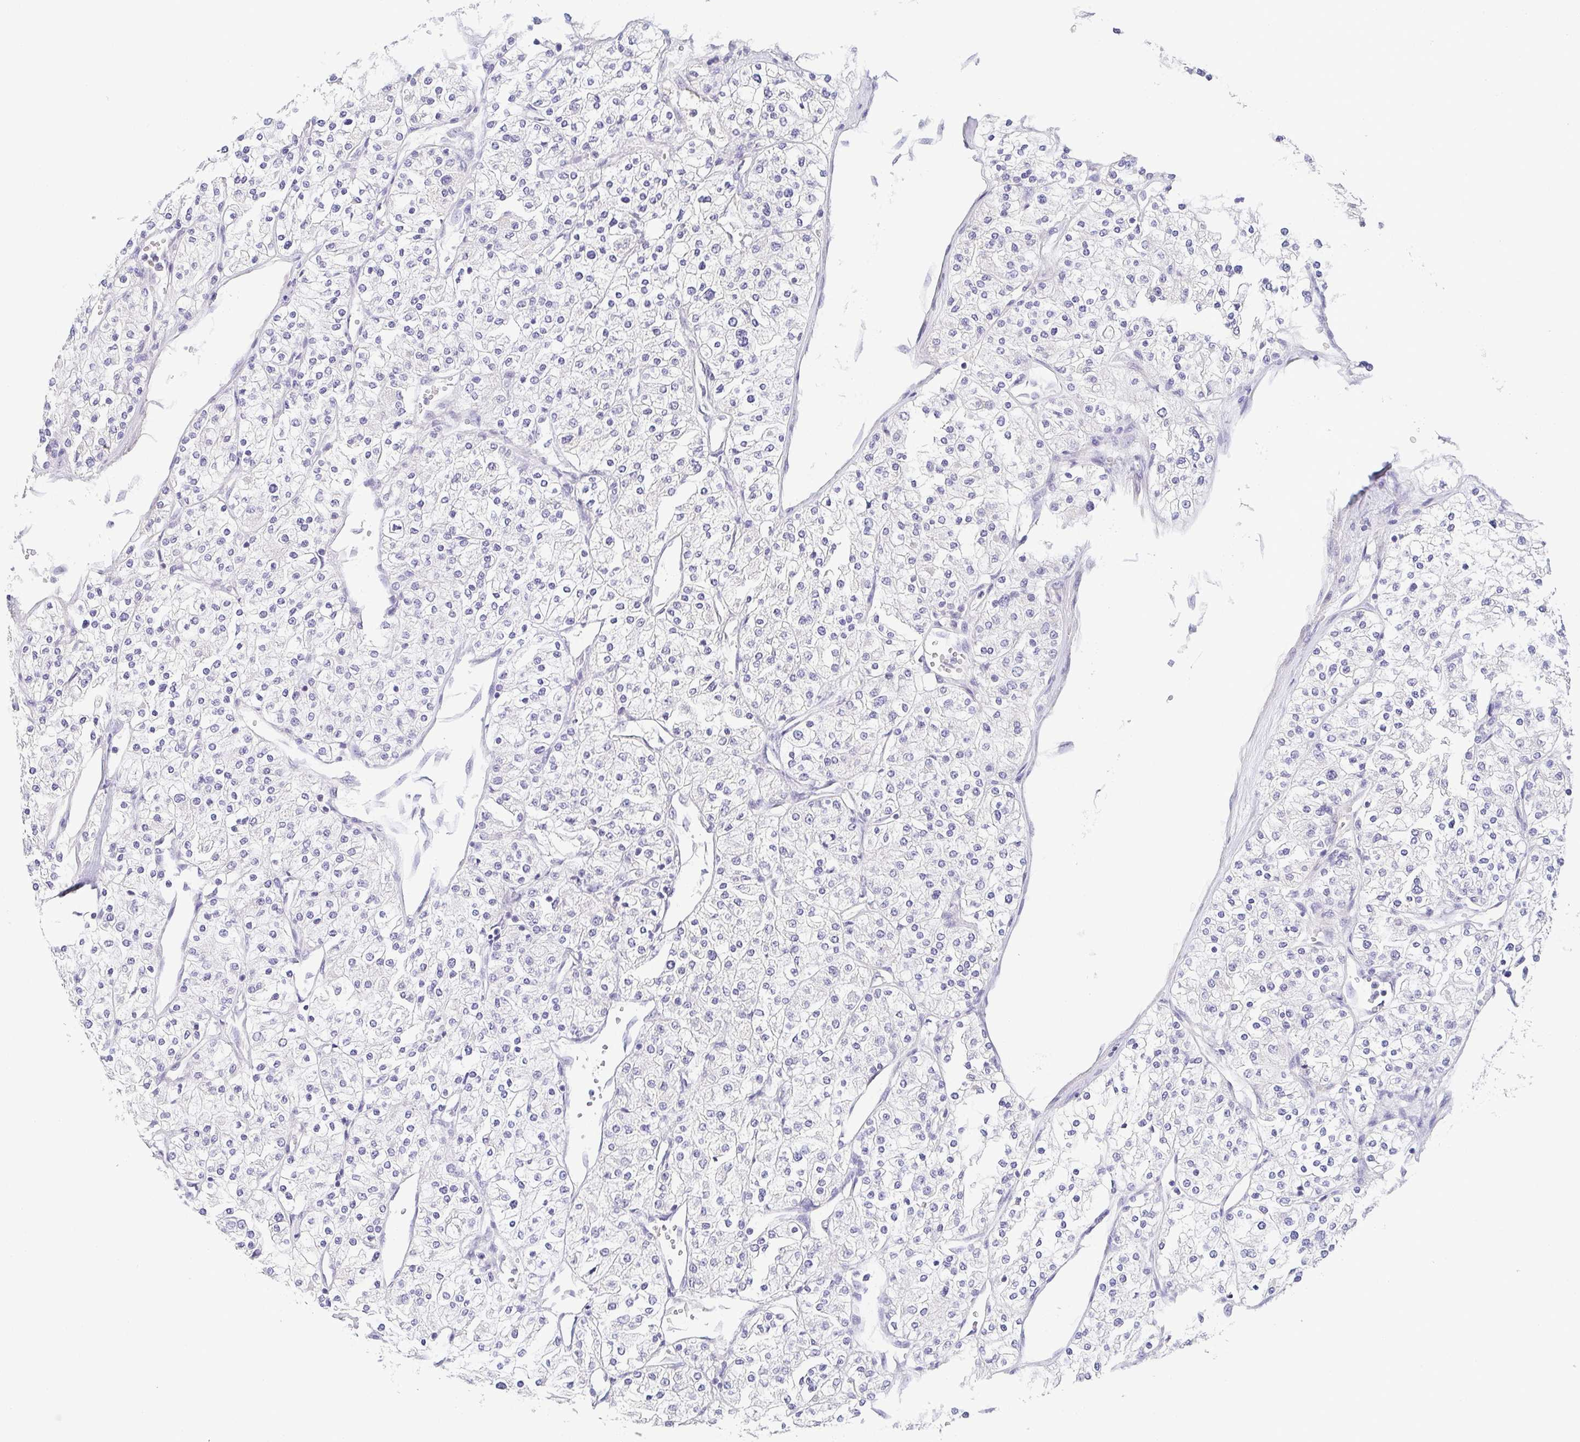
{"staining": {"intensity": "negative", "quantity": "none", "location": "none"}, "tissue": "renal cancer", "cell_type": "Tumor cells", "image_type": "cancer", "snomed": [{"axis": "morphology", "description": "Adenocarcinoma, NOS"}, {"axis": "topography", "description": "Kidney"}], "caption": "Tumor cells show no significant positivity in renal cancer.", "gene": "RNASE7", "patient": {"sex": "male", "age": 80}}